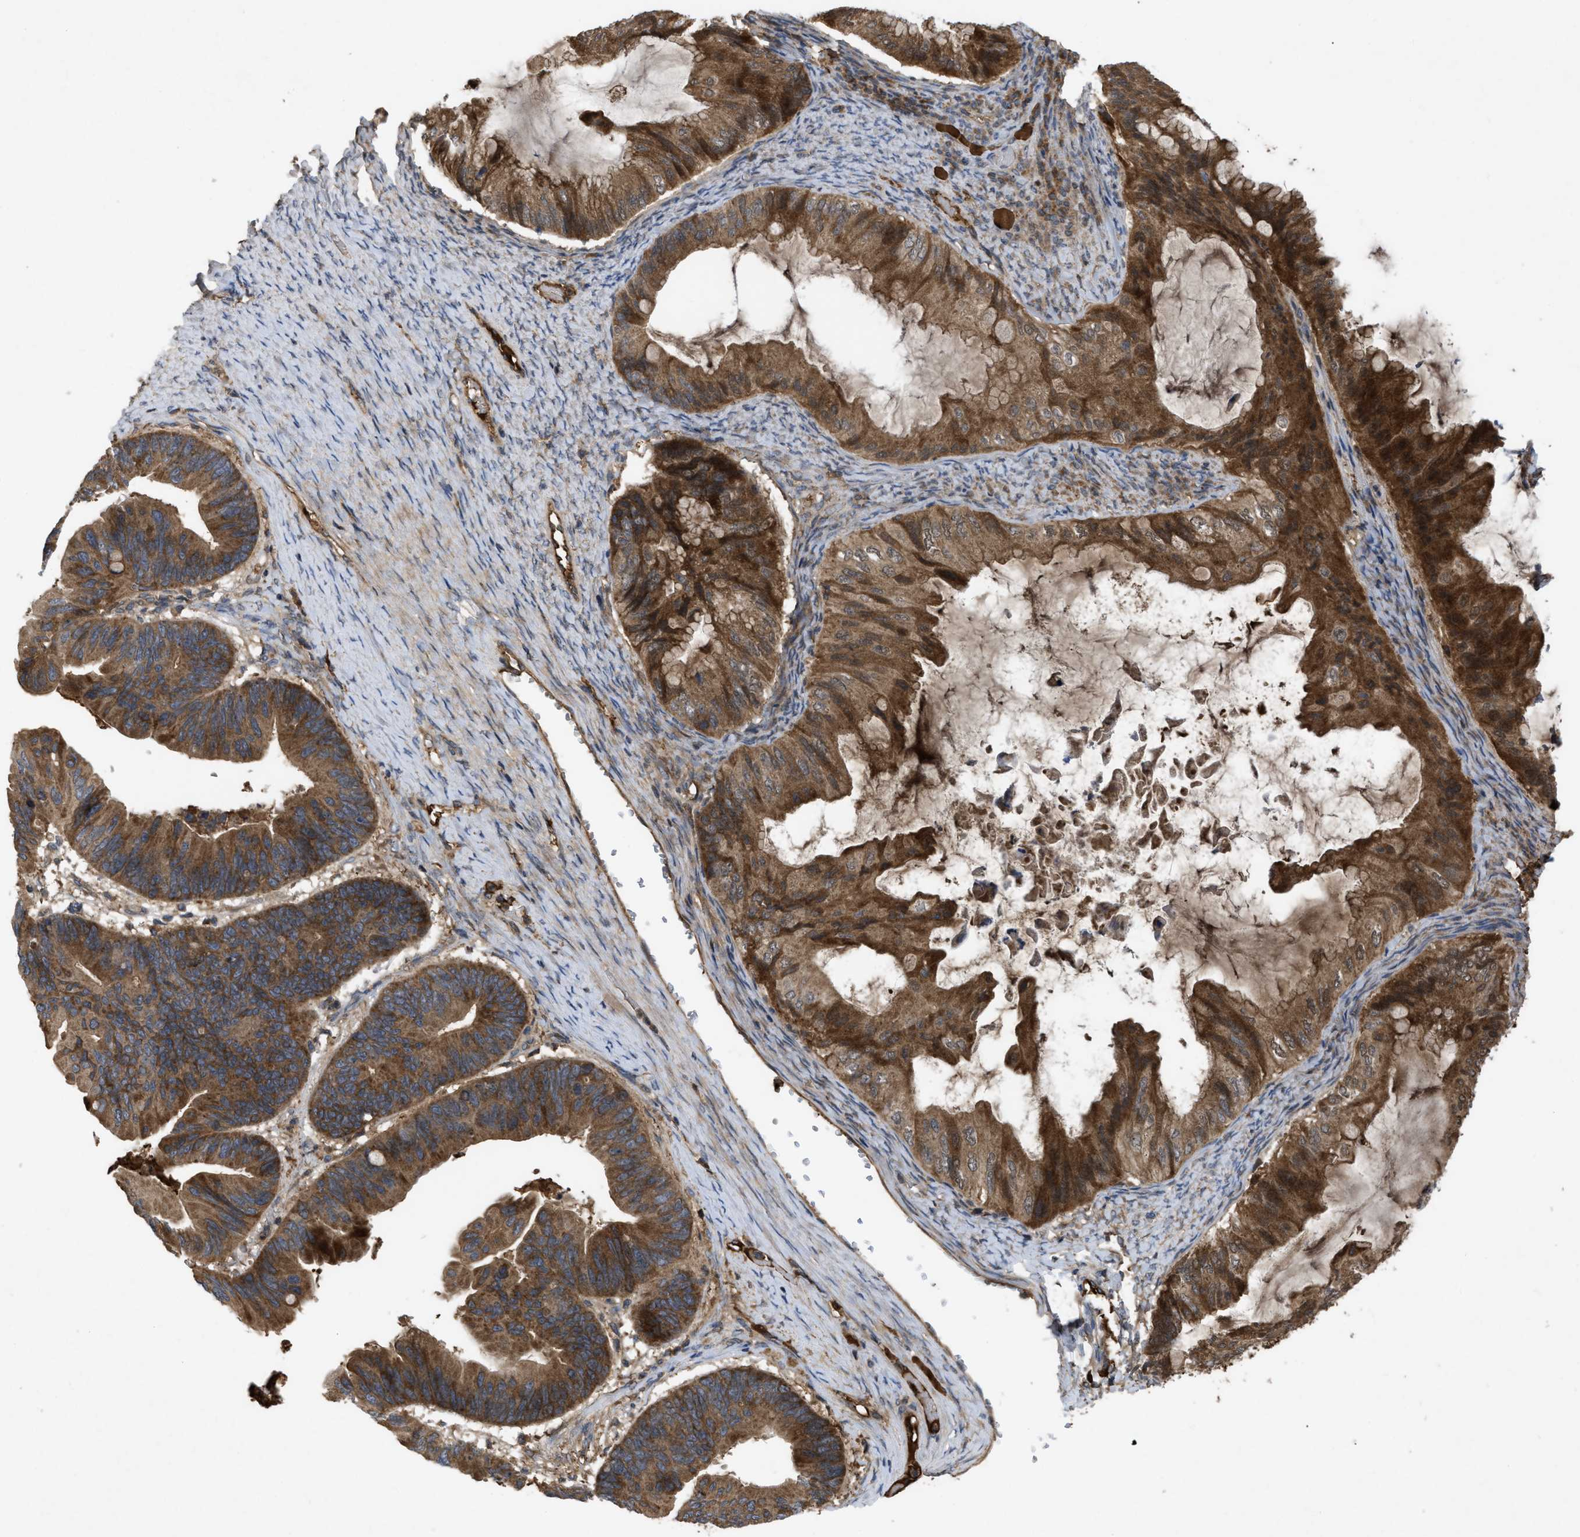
{"staining": {"intensity": "moderate", "quantity": ">75%", "location": "cytoplasmic/membranous"}, "tissue": "ovarian cancer", "cell_type": "Tumor cells", "image_type": "cancer", "snomed": [{"axis": "morphology", "description": "Cystadenocarcinoma, mucinous, NOS"}, {"axis": "topography", "description": "Ovary"}], "caption": "Ovarian cancer stained for a protein (brown) shows moderate cytoplasmic/membranous positive positivity in approximately >75% of tumor cells.", "gene": "RAB2A", "patient": {"sex": "female", "age": 61}}